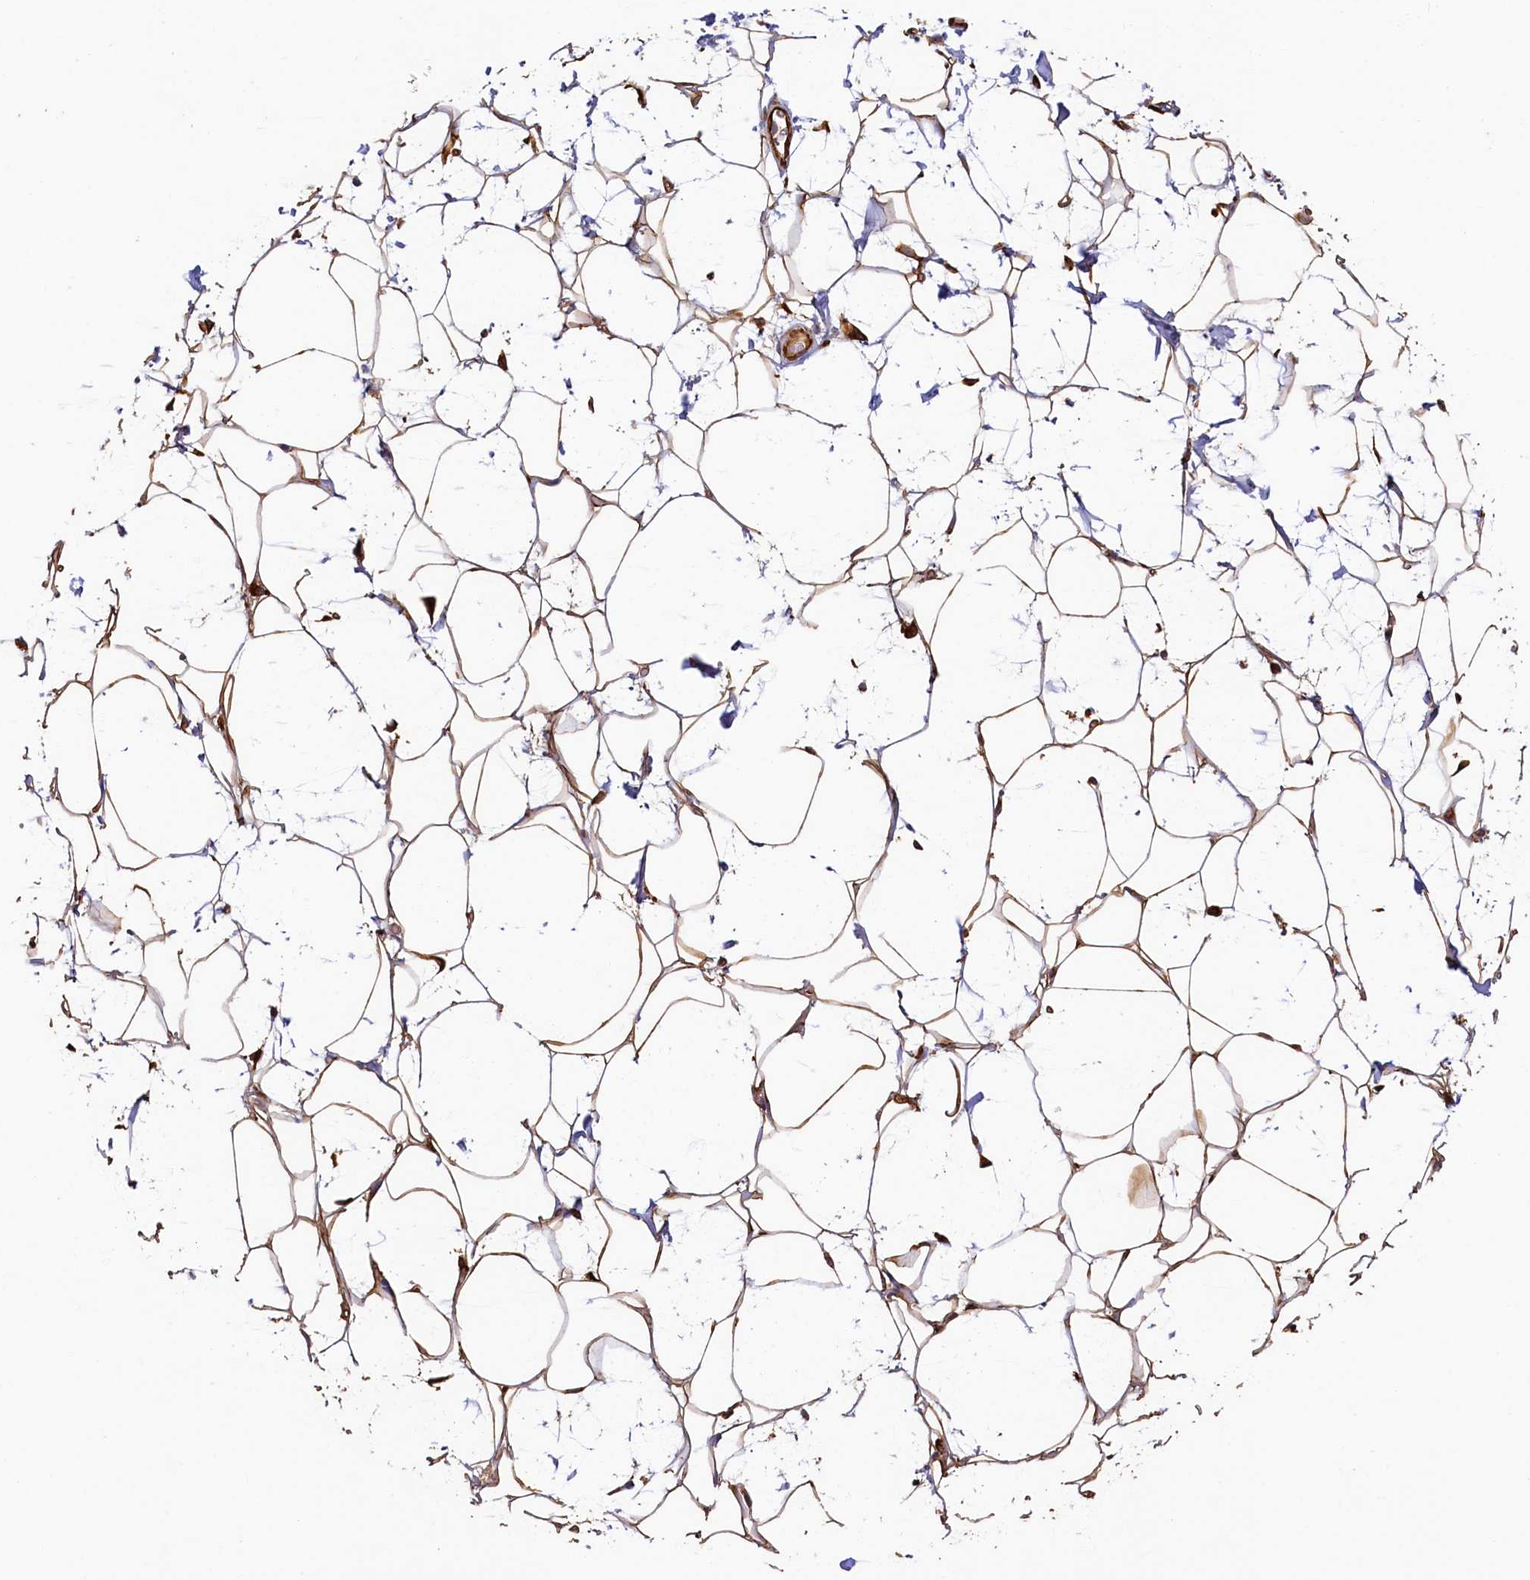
{"staining": {"intensity": "moderate", "quantity": "25%-75%", "location": "cytoplasmic/membranous"}, "tissue": "adipose tissue", "cell_type": "Adipocytes", "image_type": "normal", "snomed": [{"axis": "morphology", "description": "Normal tissue, NOS"}, {"axis": "topography", "description": "Breast"}], "caption": "Brown immunohistochemical staining in normal adipose tissue reveals moderate cytoplasmic/membranous staining in about 25%-75% of adipocytes.", "gene": "LRRC57", "patient": {"sex": "female", "age": 26}}